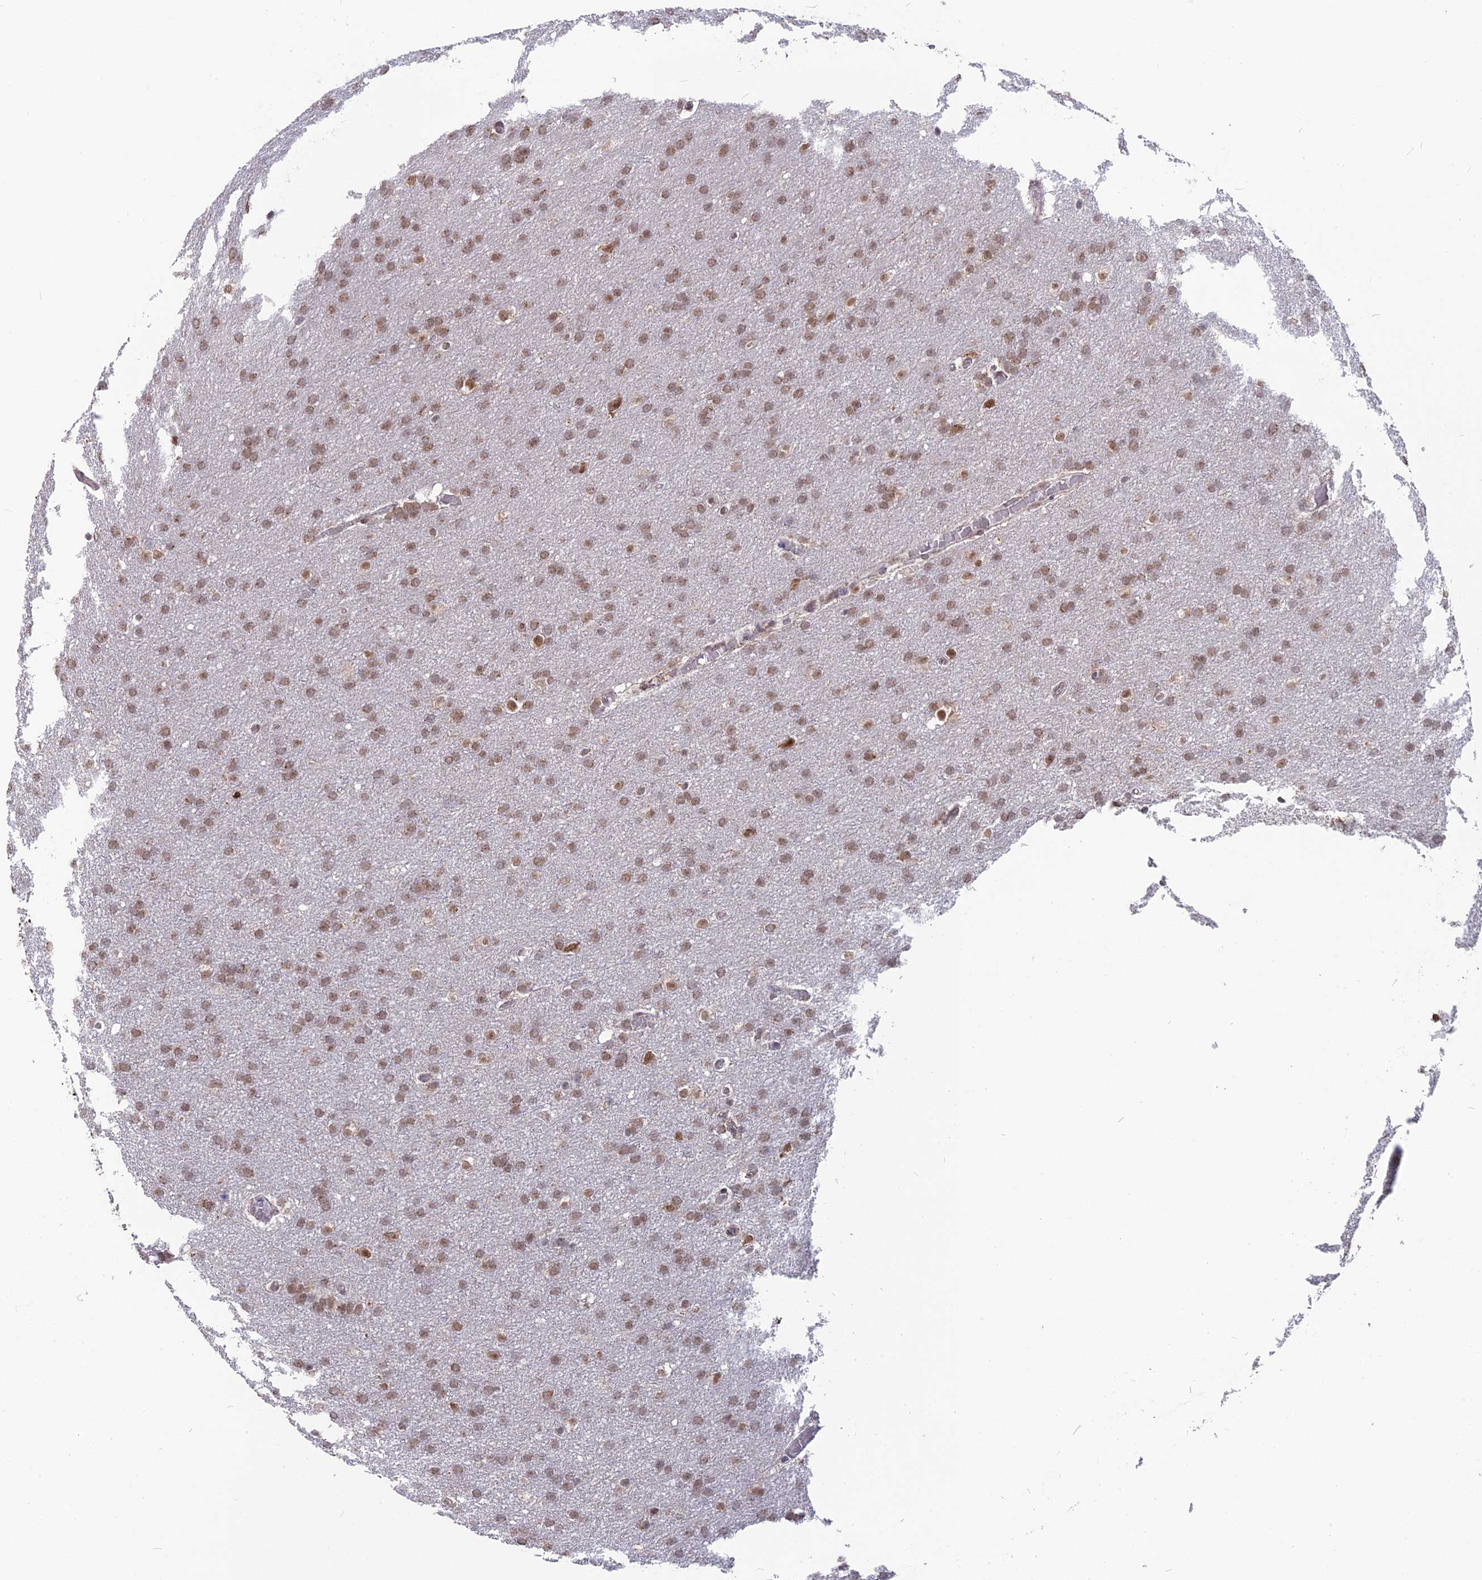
{"staining": {"intensity": "moderate", "quantity": ">75%", "location": "nuclear"}, "tissue": "glioma", "cell_type": "Tumor cells", "image_type": "cancer", "snomed": [{"axis": "morphology", "description": "Glioma, malignant, High grade"}, {"axis": "topography", "description": "Cerebral cortex"}], "caption": "Immunohistochemistry (IHC) staining of malignant glioma (high-grade), which exhibits medium levels of moderate nuclear expression in approximately >75% of tumor cells indicating moderate nuclear protein expression. The staining was performed using DAB (3,3'-diaminobenzidine) (brown) for protein detection and nuclei were counterstained in hematoxylin (blue).", "gene": "ARHGAP40", "patient": {"sex": "female", "age": 36}}